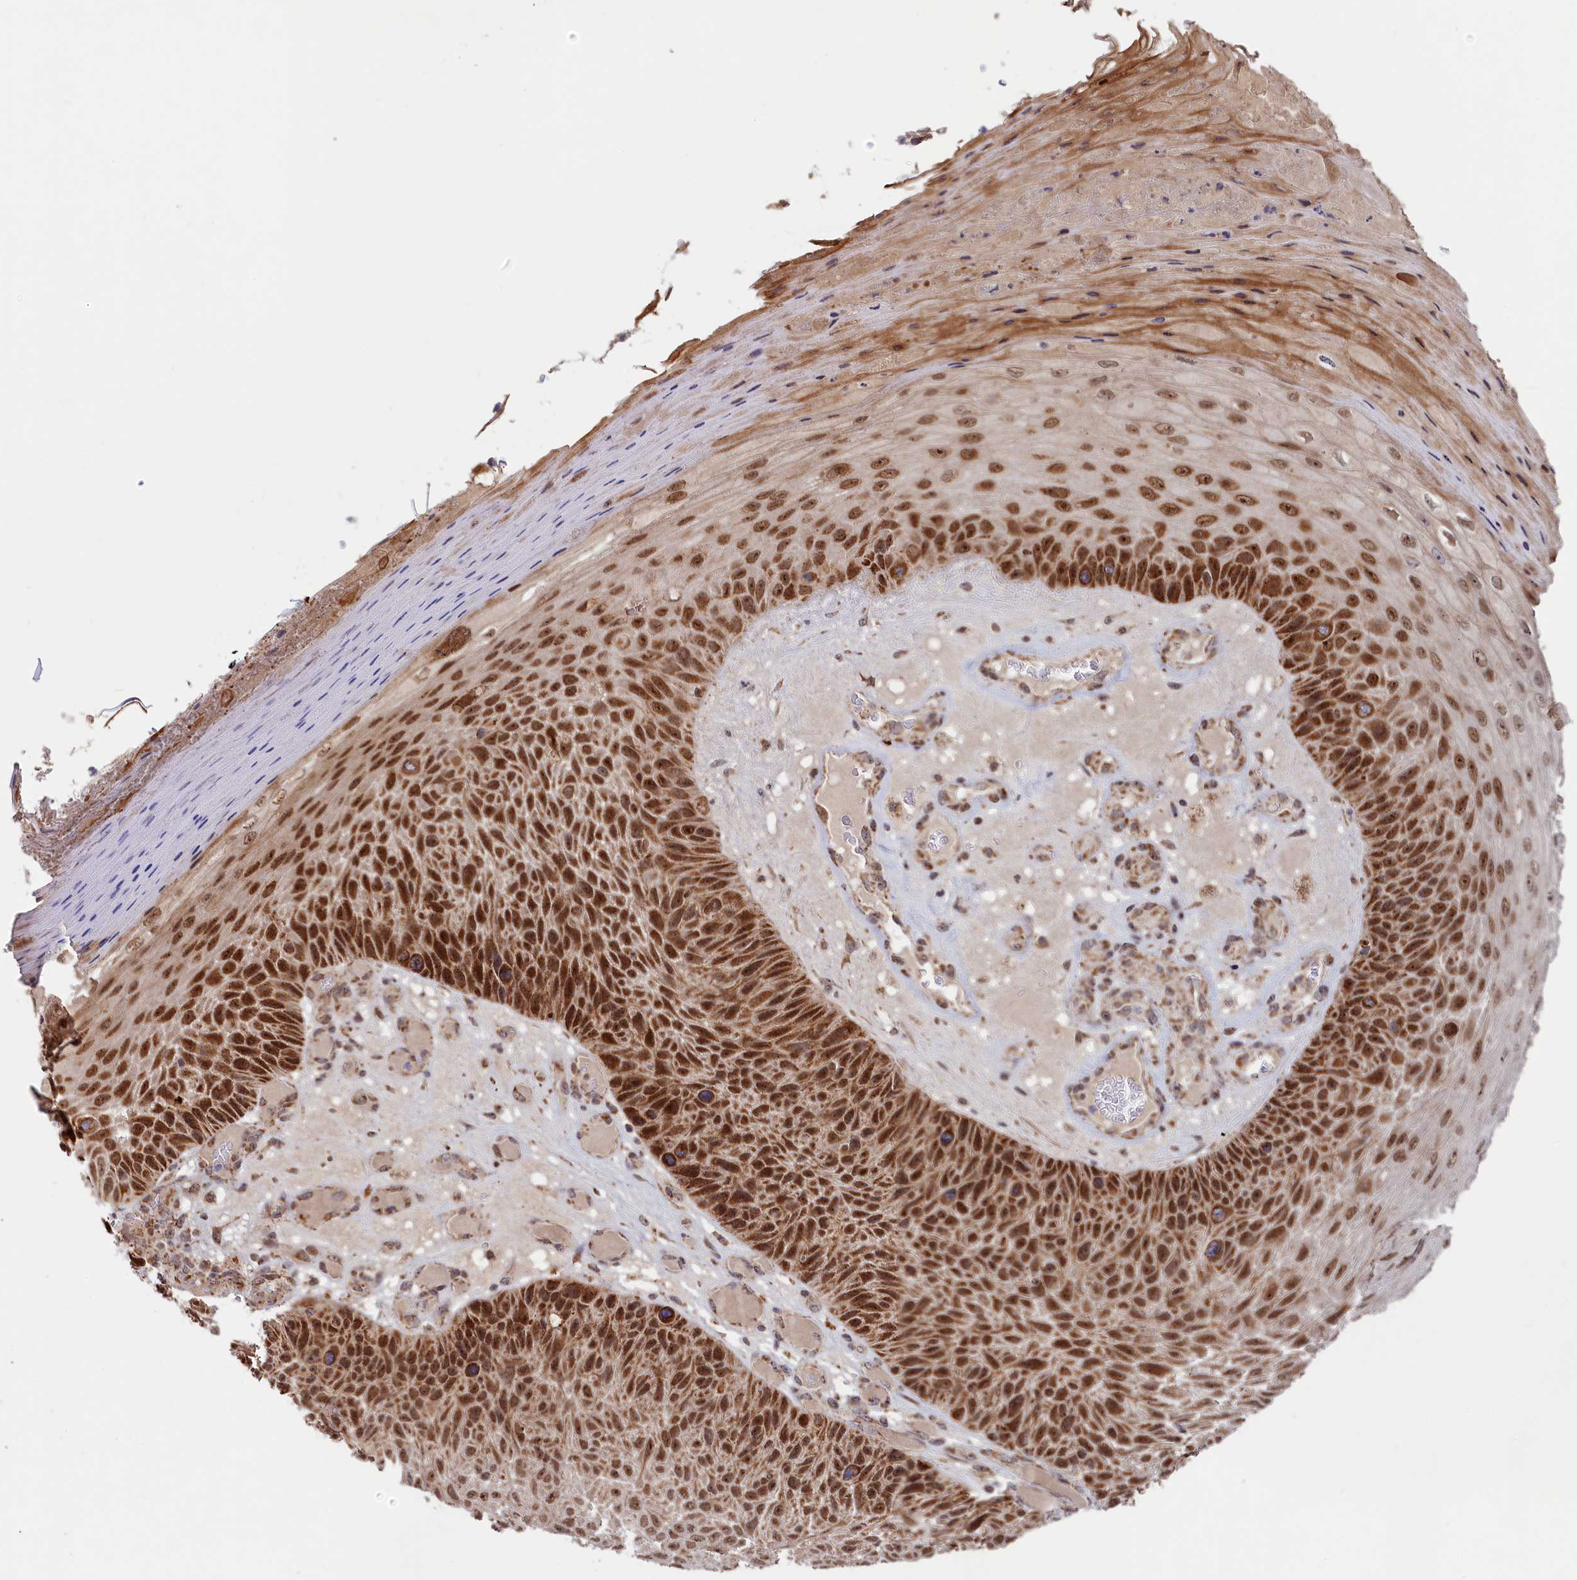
{"staining": {"intensity": "strong", "quantity": ">75%", "location": "cytoplasmic/membranous,nuclear"}, "tissue": "skin cancer", "cell_type": "Tumor cells", "image_type": "cancer", "snomed": [{"axis": "morphology", "description": "Squamous cell carcinoma, NOS"}, {"axis": "topography", "description": "Skin"}], "caption": "Human skin cancer (squamous cell carcinoma) stained with a protein marker reveals strong staining in tumor cells.", "gene": "DUS3L", "patient": {"sex": "female", "age": 88}}